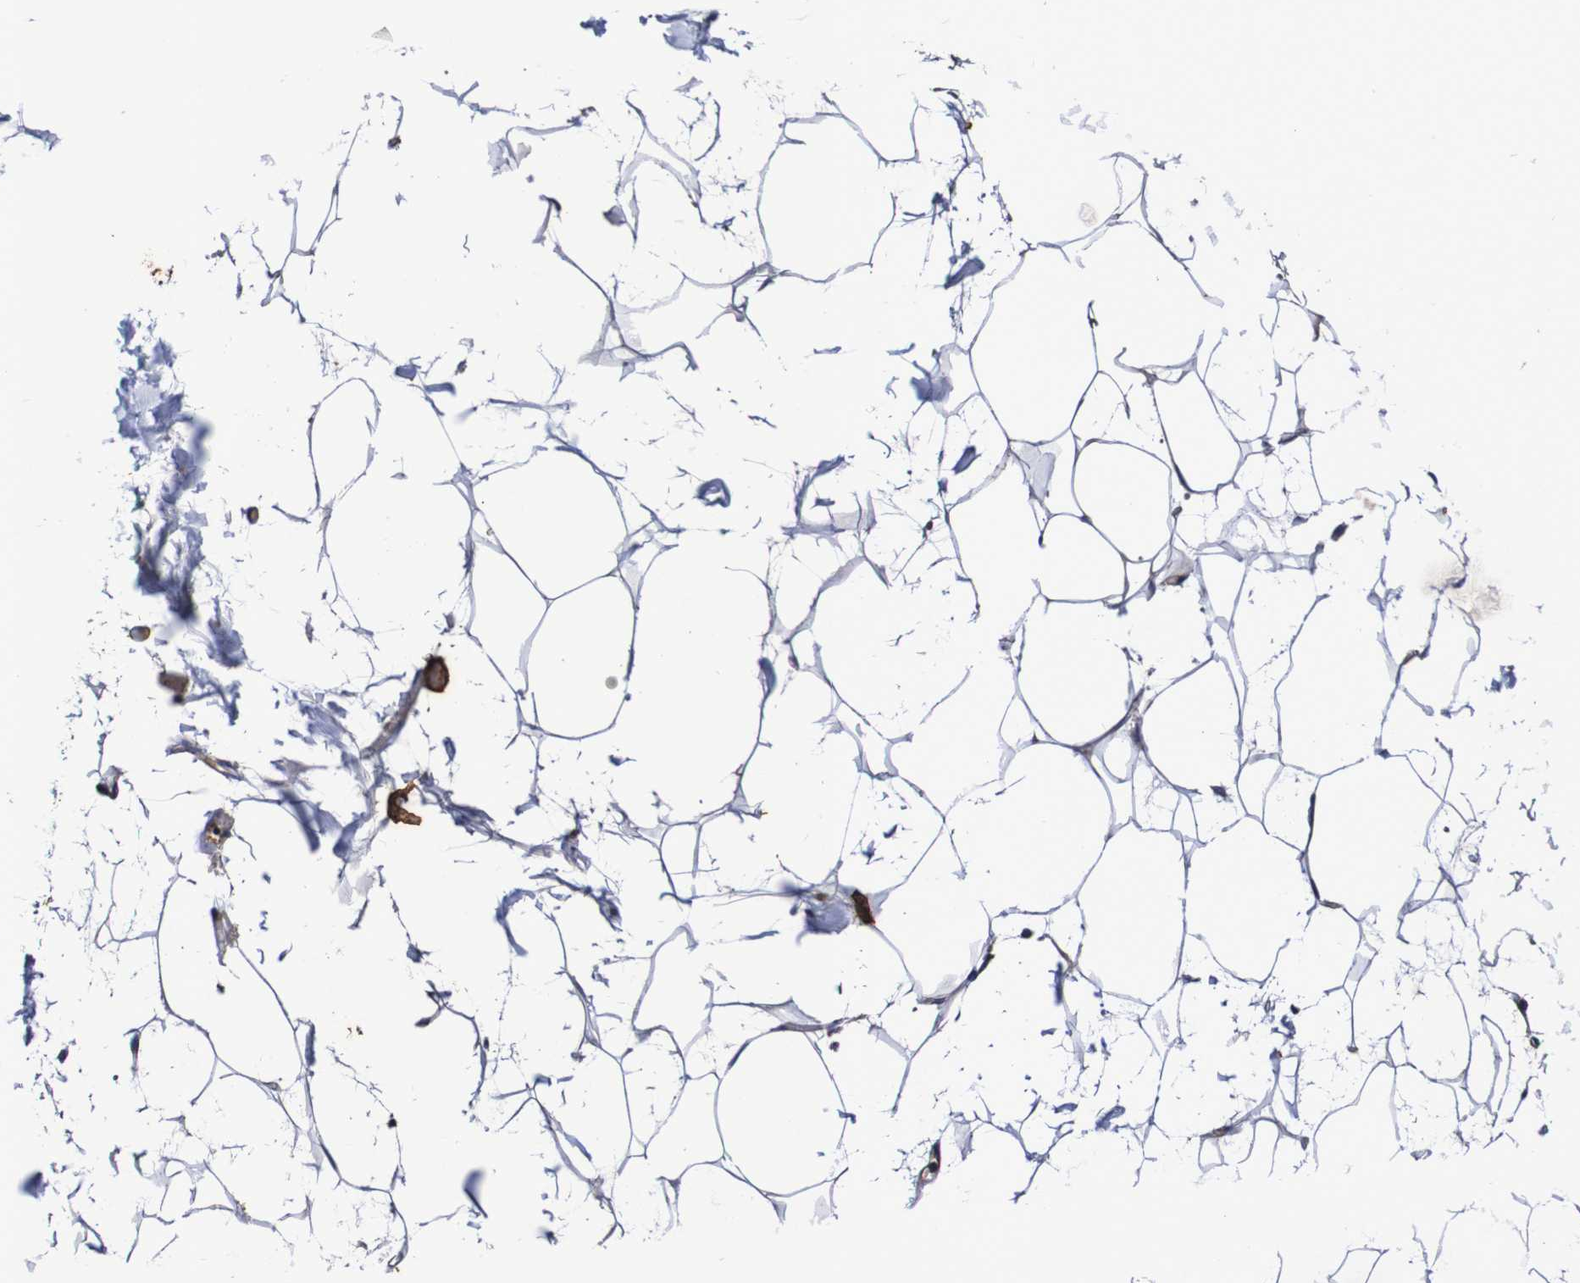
{"staining": {"intensity": "negative", "quantity": "none", "location": "none"}, "tissue": "adipose tissue", "cell_type": "Adipocytes", "image_type": "normal", "snomed": [{"axis": "morphology", "description": "Normal tissue, NOS"}, {"axis": "topography", "description": "Soft tissue"}], "caption": "DAB (3,3'-diaminobenzidine) immunohistochemical staining of benign human adipose tissue demonstrates no significant positivity in adipocytes. Nuclei are stained in blue.", "gene": "WNT4", "patient": {"sex": "male", "age": 72}}